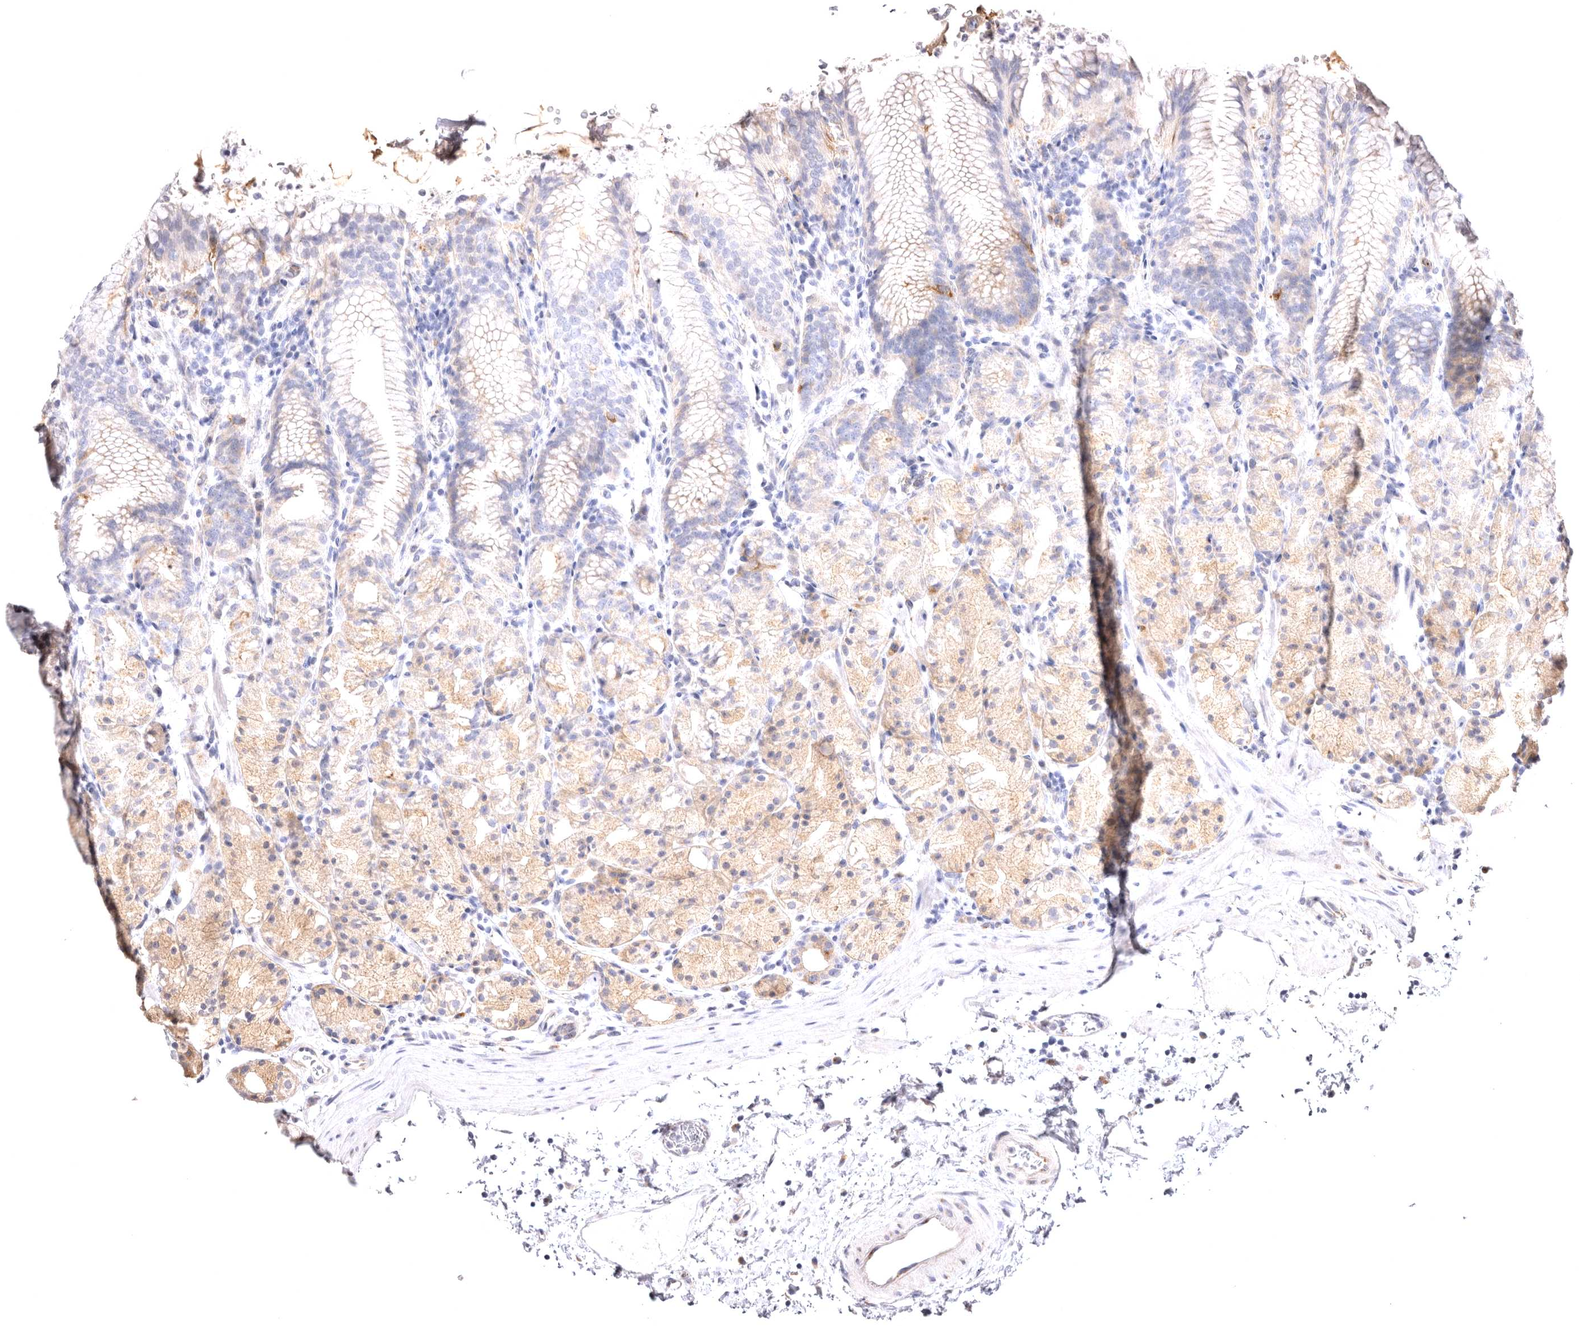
{"staining": {"intensity": "moderate", "quantity": "25%-75%", "location": "cytoplasmic/membranous"}, "tissue": "stomach", "cell_type": "Glandular cells", "image_type": "normal", "snomed": [{"axis": "morphology", "description": "Normal tissue, NOS"}, {"axis": "topography", "description": "Stomach, upper"}], "caption": "Glandular cells reveal medium levels of moderate cytoplasmic/membranous staining in about 25%-75% of cells in unremarkable stomach. The protein is shown in brown color, while the nuclei are stained blue.", "gene": "VPS45", "patient": {"sex": "male", "age": 48}}